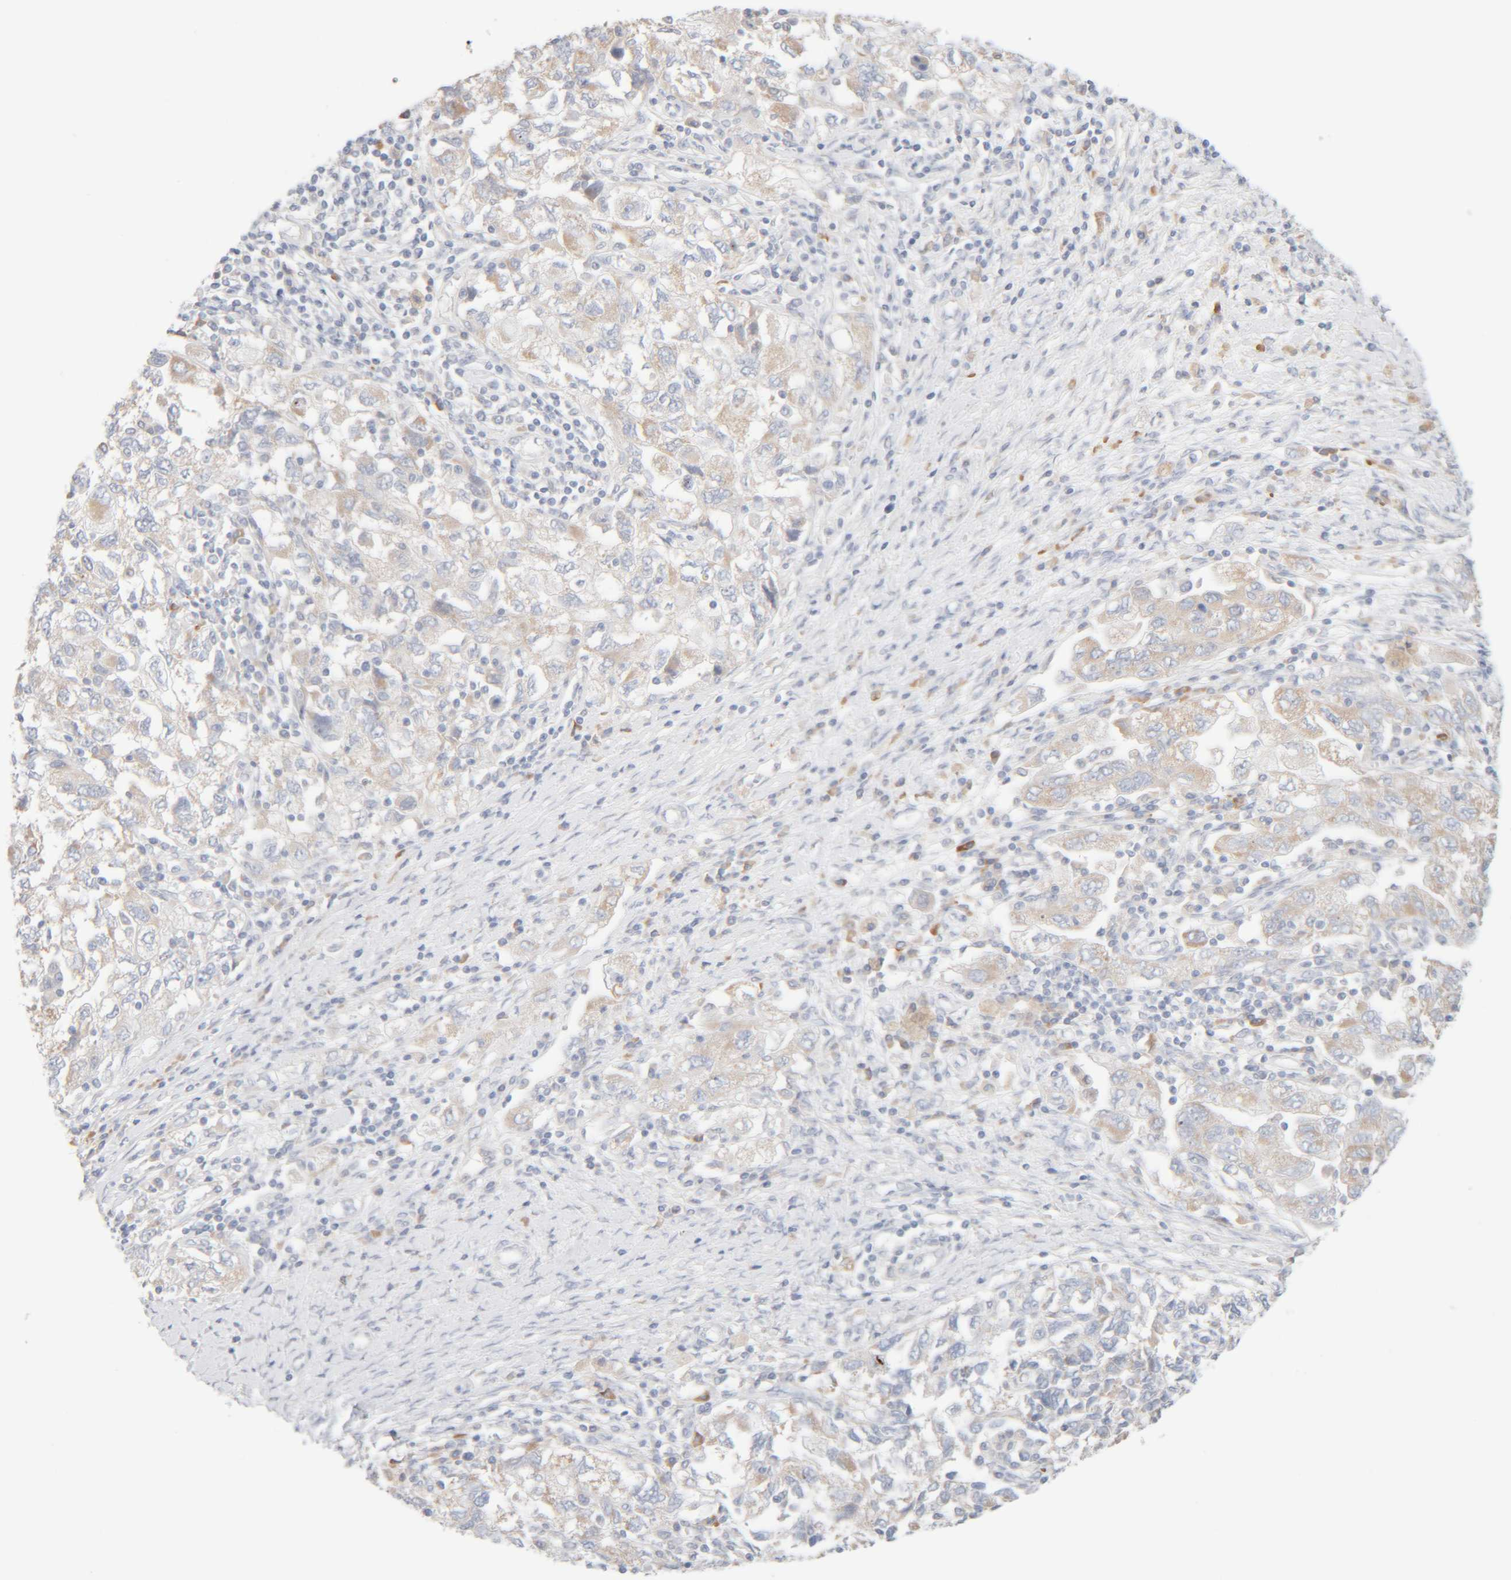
{"staining": {"intensity": "weak", "quantity": "25%-75%", "location": "cytoplasmic/membranous"}, "tissue": "ovarian cancer", "cell_type": "Tumor cells", "image_type": "cancer", "snomed": [{"axis": "morphology", "description": "Carcinoma, NOS"}, {"axis": "morphology", "description": "Cystadenocarcinoma, serous, NOS"}, {"axis": "topography", "description": "Ovary"}], "caption": "Immunohistochemical staining of human ovarian carcinoma reveals weak cytoplasmic/membranous protein positivity in about 25%-75% of tumor cells.", "gene": "RIDA", "patient": {"sex": "female", "age": 69}}